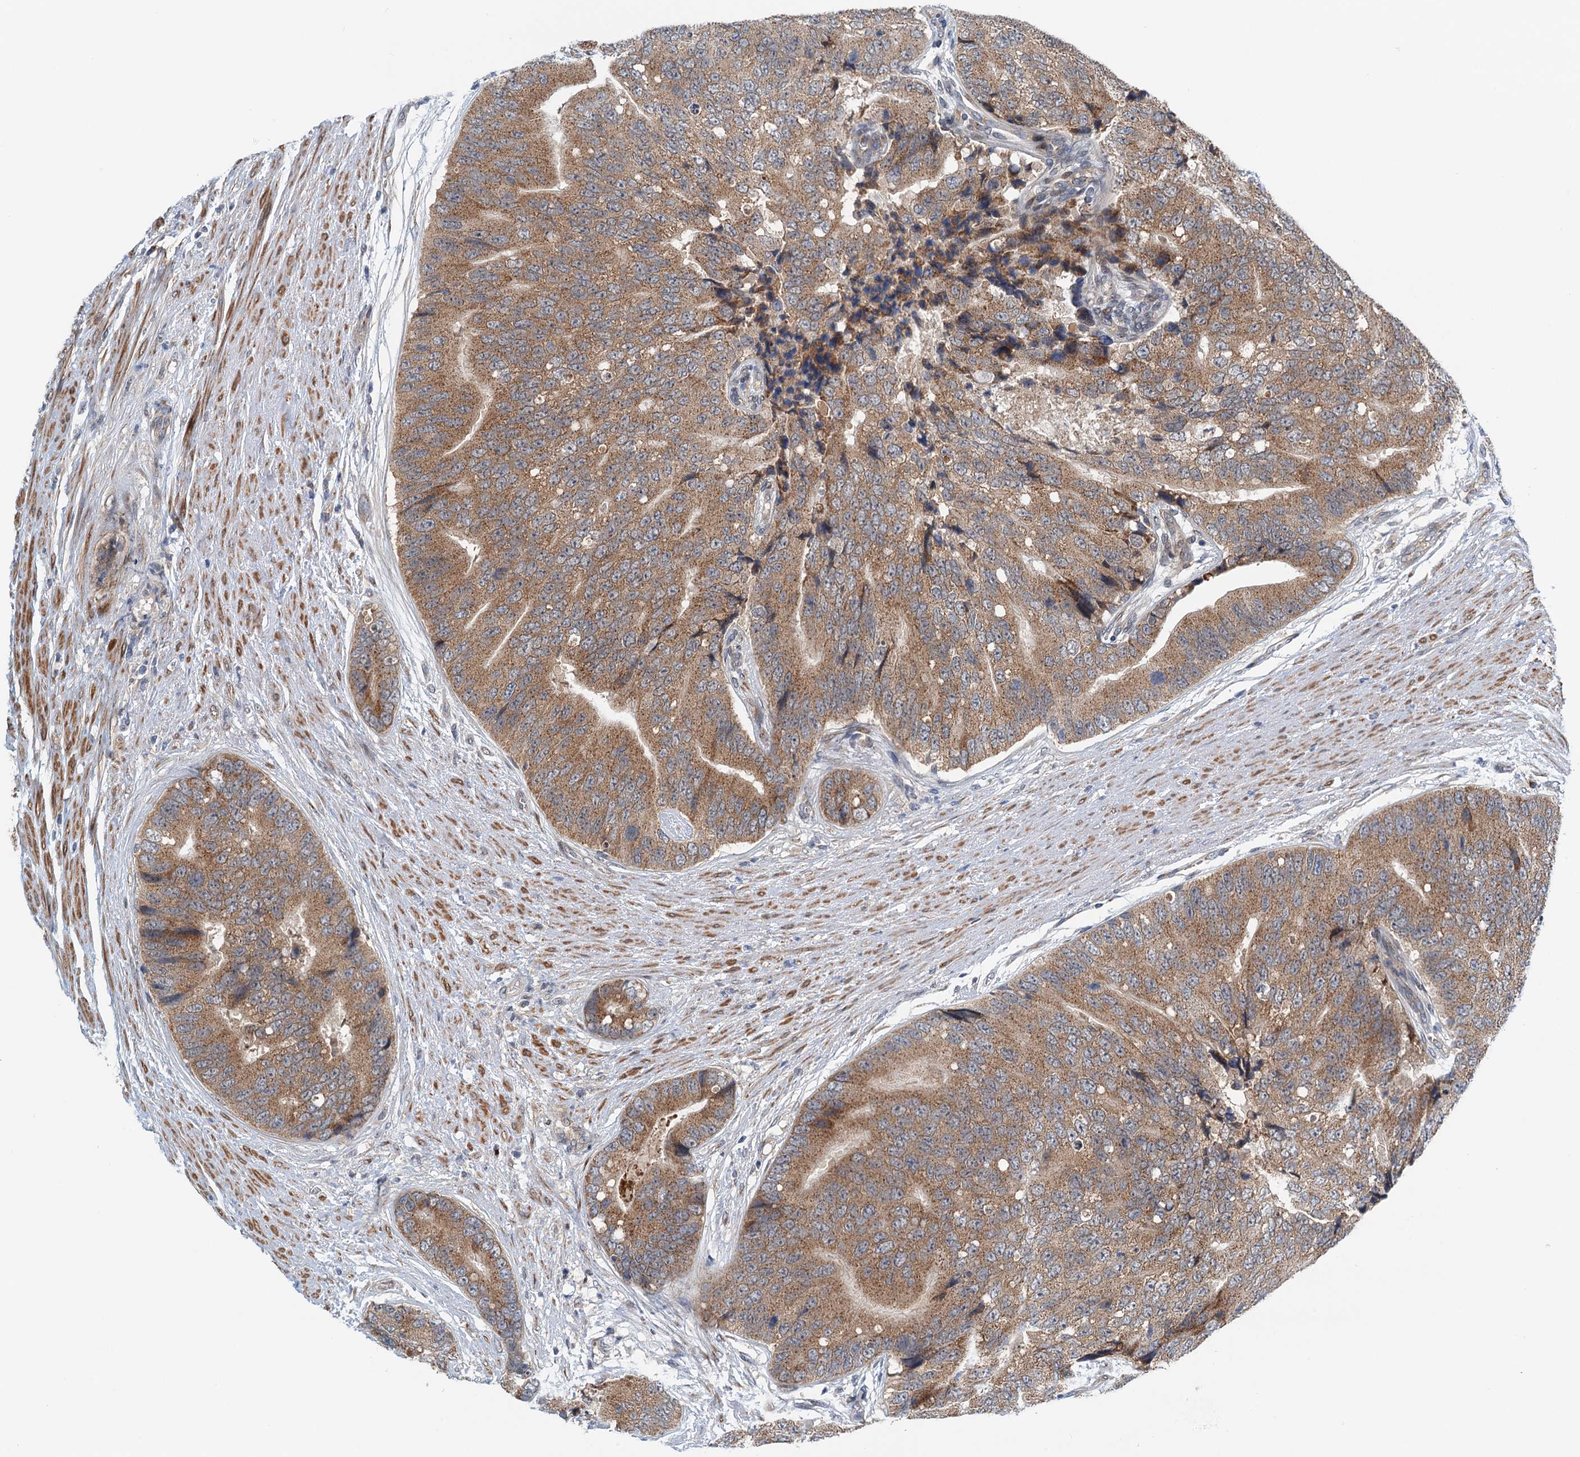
{"staining": {"intensity": "moderate", "quantity": ">75%", "location": "cytoplasmic/membranous"}, "tissue": "prostate cancer", "cell_type": "Tumor cells", "image_type": "cancer", "snomed": [{"axis": "morphology", "description": "Adenocarcinoma, High grade"}, {"axis": "topography", "description": "Prostate"}], "caption": "The micrograph shows staining of prostate cancer (high-grade adenocarcinoma), revealing moderate cytoplasmic/membranous protein expression (brown color) within tumor cells. (Stains: DAB (3,3'-diaminobenzidine) in brown, nuclei in blue, Microscopy: brightfield microscopy at high magnification).", "gene": "DYNC2I2", "patient": {"sex": "male", "age": 70}}